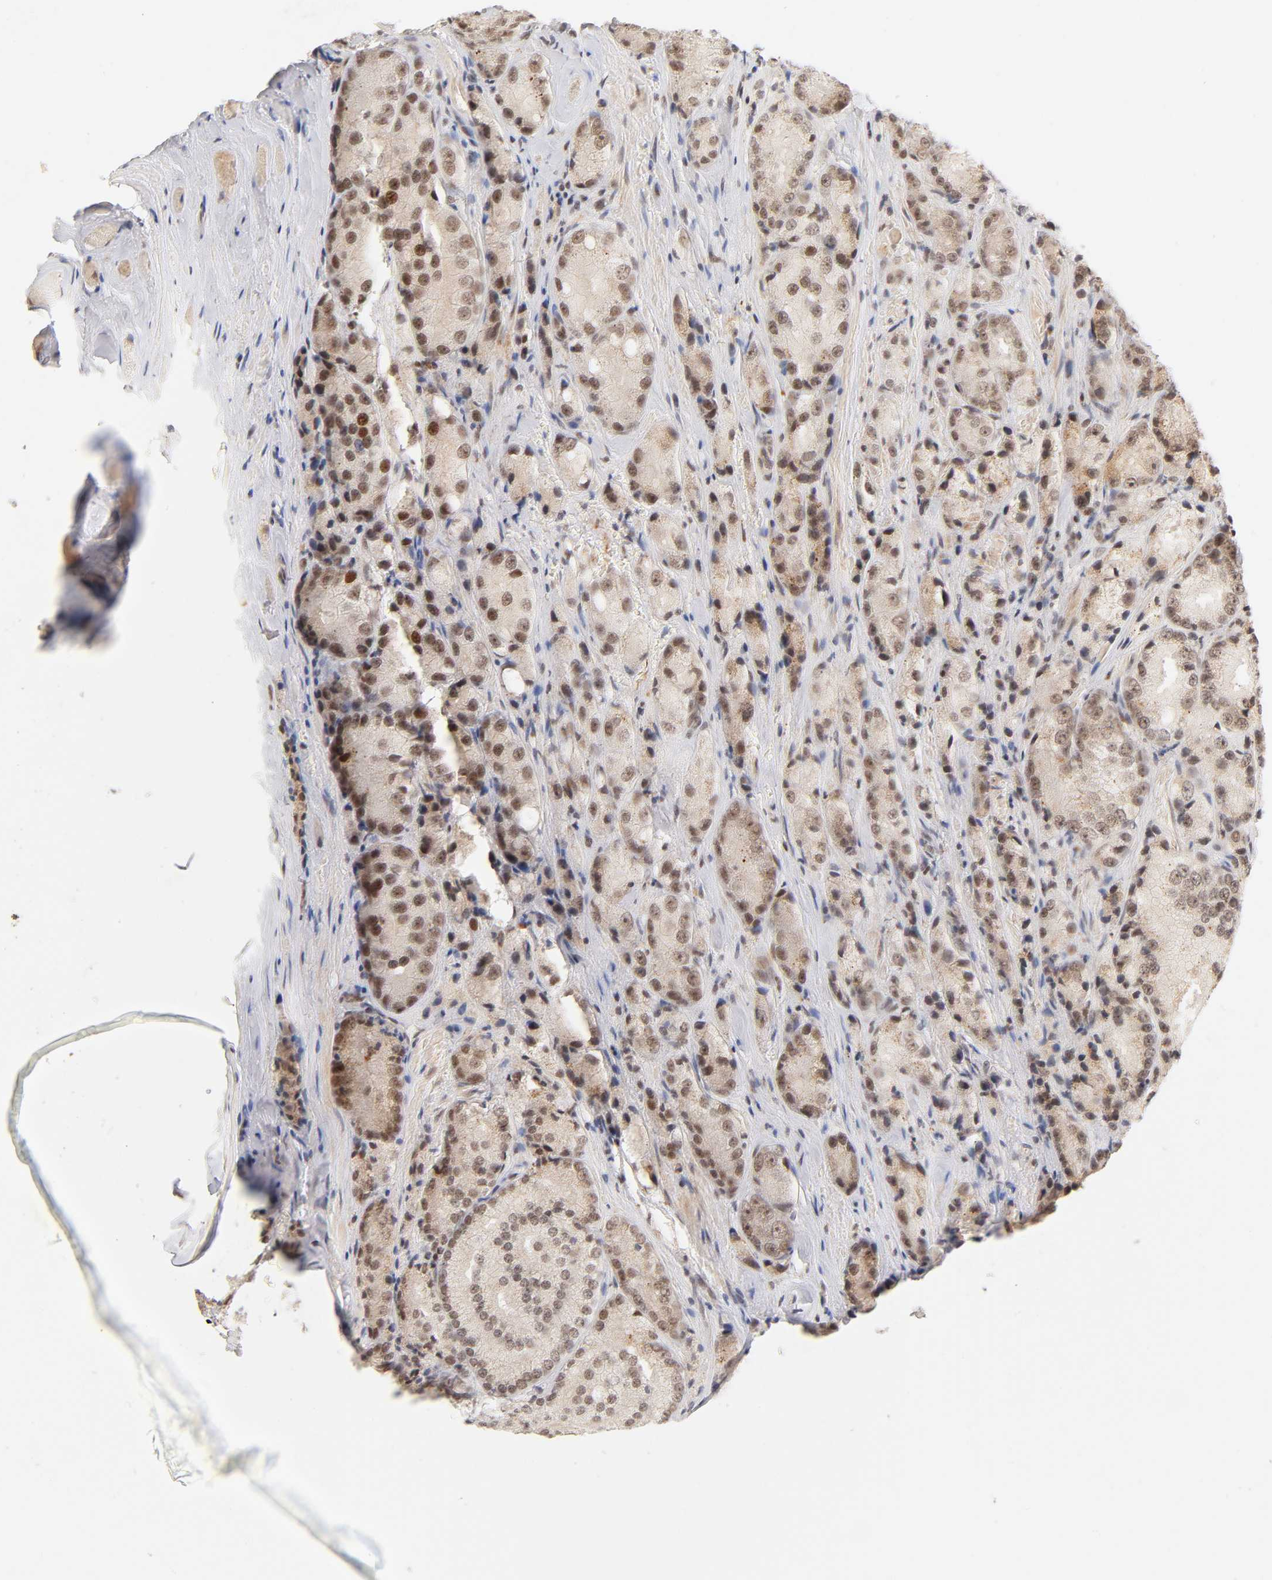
{"staining": {"intensity": "moderate", "quantity": ">75%", "location": "cytoplasmic/membranous,nuclear"}, "tissue": "prostate cancer", "cell_type": "Tumor cells", "image_type": "cancer", "snomed": [{"axis": "morphology", "description": "Adenocarcinoma, Low grade"}, {"axis": "topography", "description": "Prostate"}], "caption": "A brown stain highlights moderate cytoplasmic/membranous and nuclear staining of a protein in adenocarcinoma (low-grade) (prostate) tumor cells. Using DAB (3,3'-diaminobenzidine) (brown) and hematoxylin (blue) stains, captured at high magnification using brightfield microscopy.", "gene": "TAF10", "patient": {"sex": "male", "age": 64}}